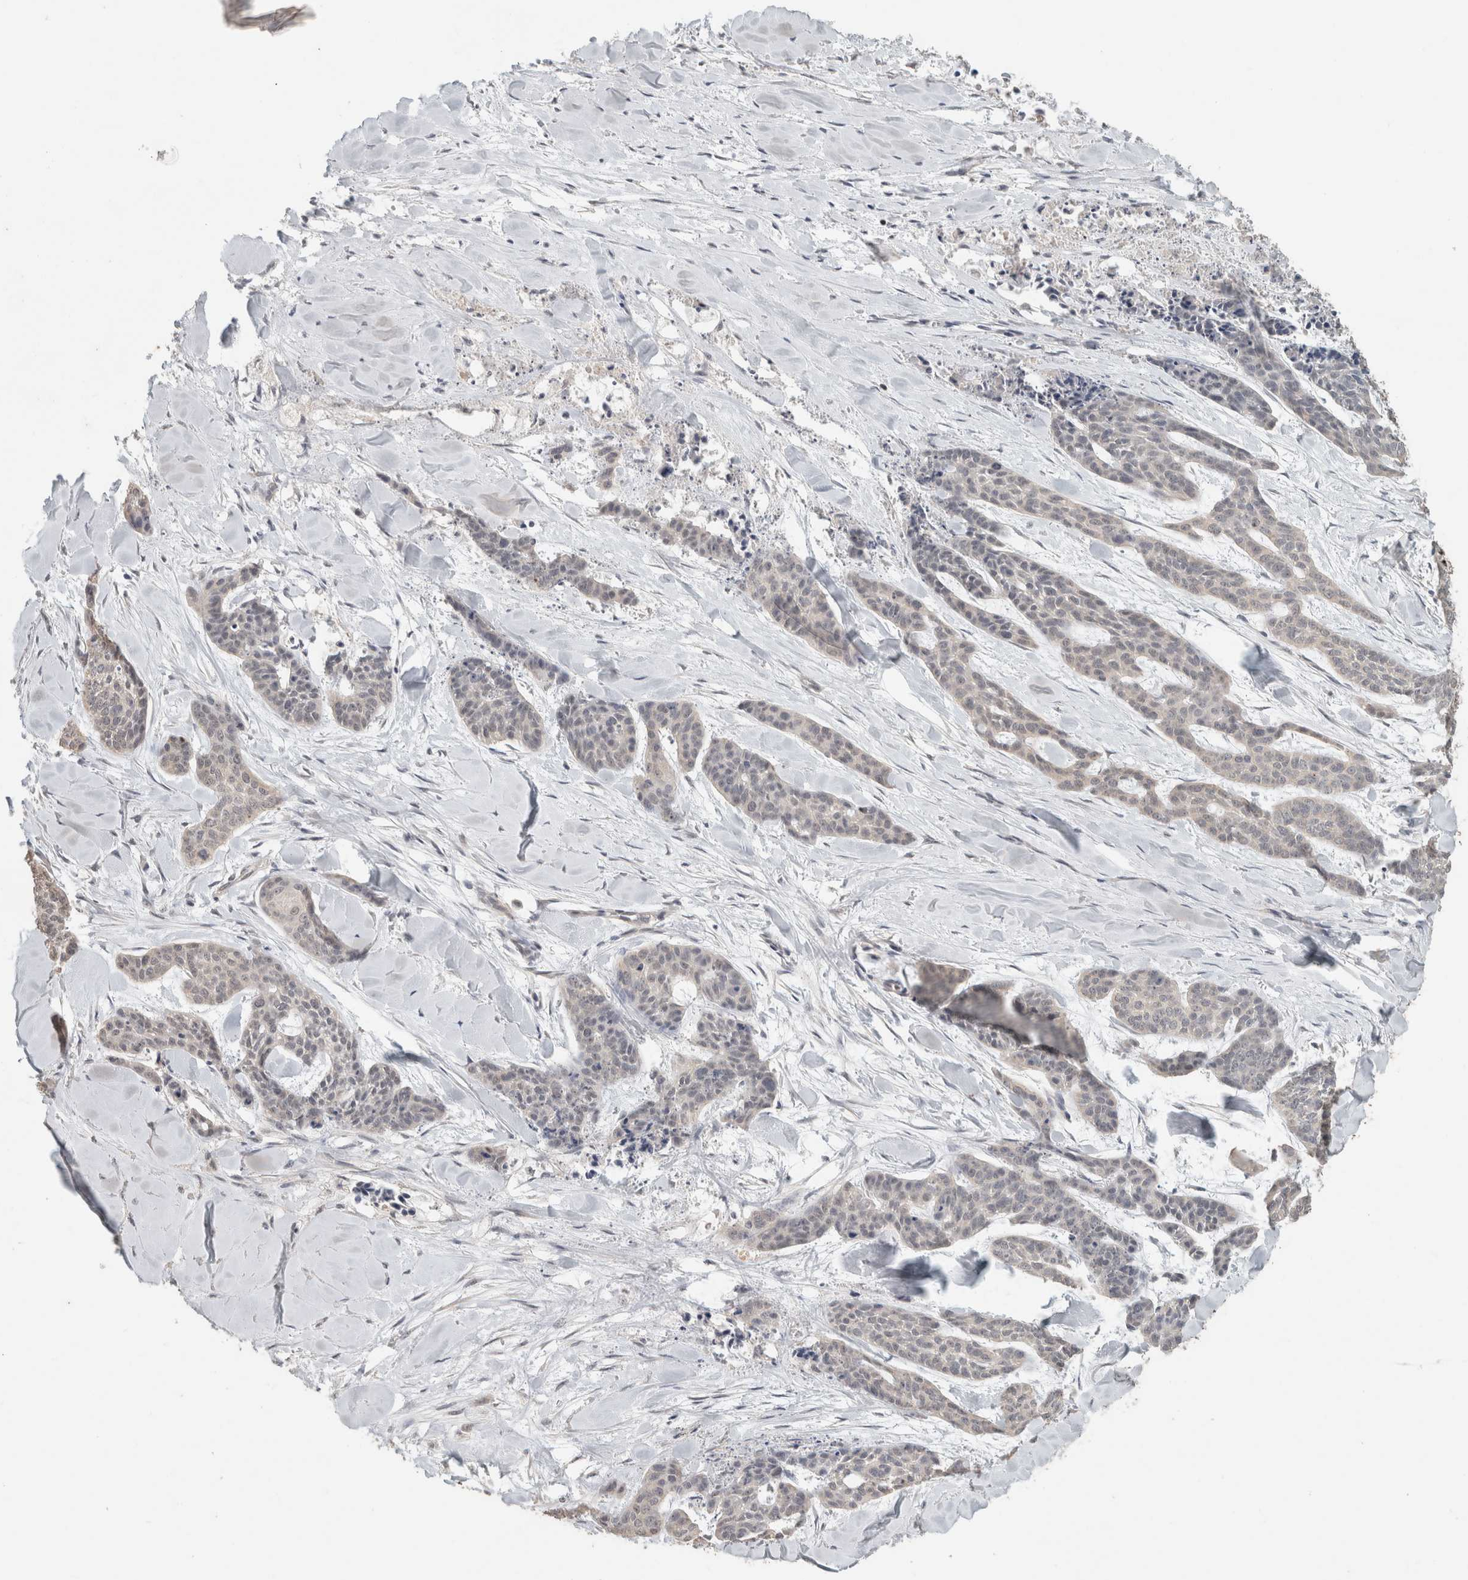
{"staining": {"intensity": "negative", "quantity": "none", "location": "none"}, "tissue": "skin cancer", "cell_type": "Tumor cells", "image_type": "cancer", "snomed": [{"axis": "morphology", "description": "Basal cell carcinoma"}, {"axis": "topography", "description": "Skin"}], "caption": "DAB immunohistochemical staining of human basal cell carcinoma (skin) exhibits no significant staining in tumor cells.", "gene": "TRAT1", "patient": {"sex": "female", "age": 64}}